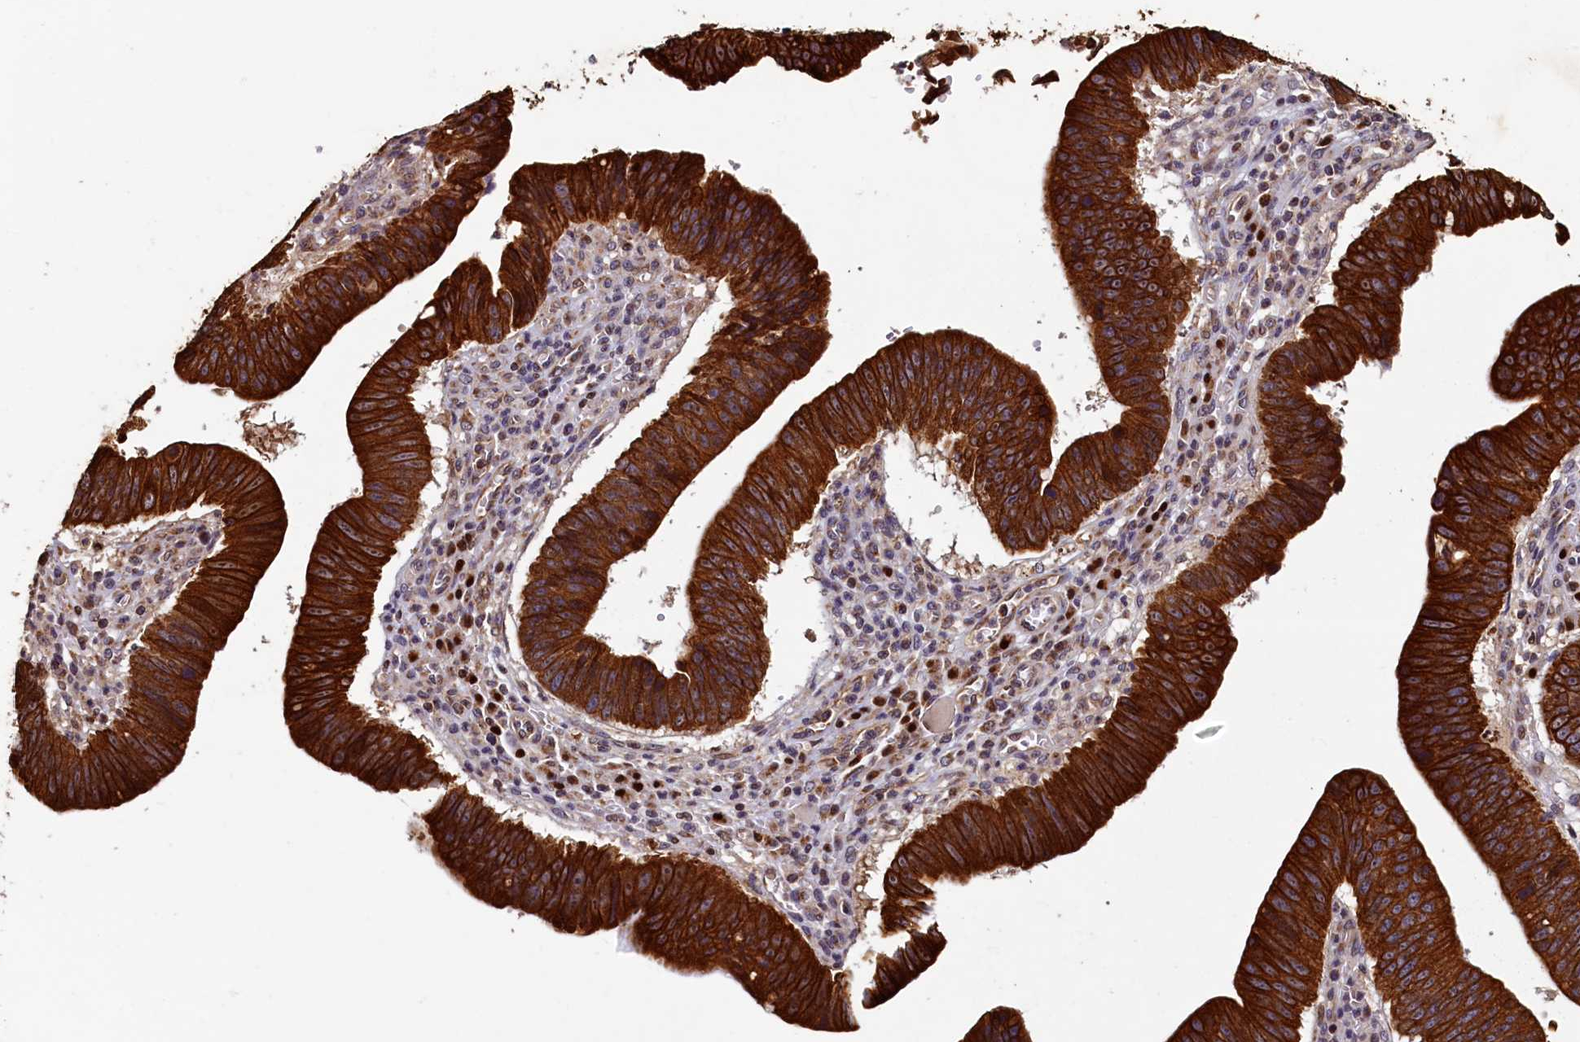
{"staining": {"intensity": "strong", "quantity": ">75%", "location": "cytoplasmic/membranous"}, "tissue": "stomach cancer", "cell_type": "Tumor cells", "image_type": "cancer", "snomed": [{"axis": "morphology", "description": "Adenocarcinoma, NOS"}, {"axis": "topography", "description": "Stomach"}], "caption": "High-power microscopy captured an IHC photomicrograph of stomach cancer, revealing strong cytoplasmic/membranous positivity in about >75% of tumor cells. The staining was performed using DAB to visualize the protein expression in brown, while the nuclei were stained in blue with hematoxylin (Magnification: 20x).", "gene": "NCKAP5L", "patient": {"sex": "male", "age": 59}}